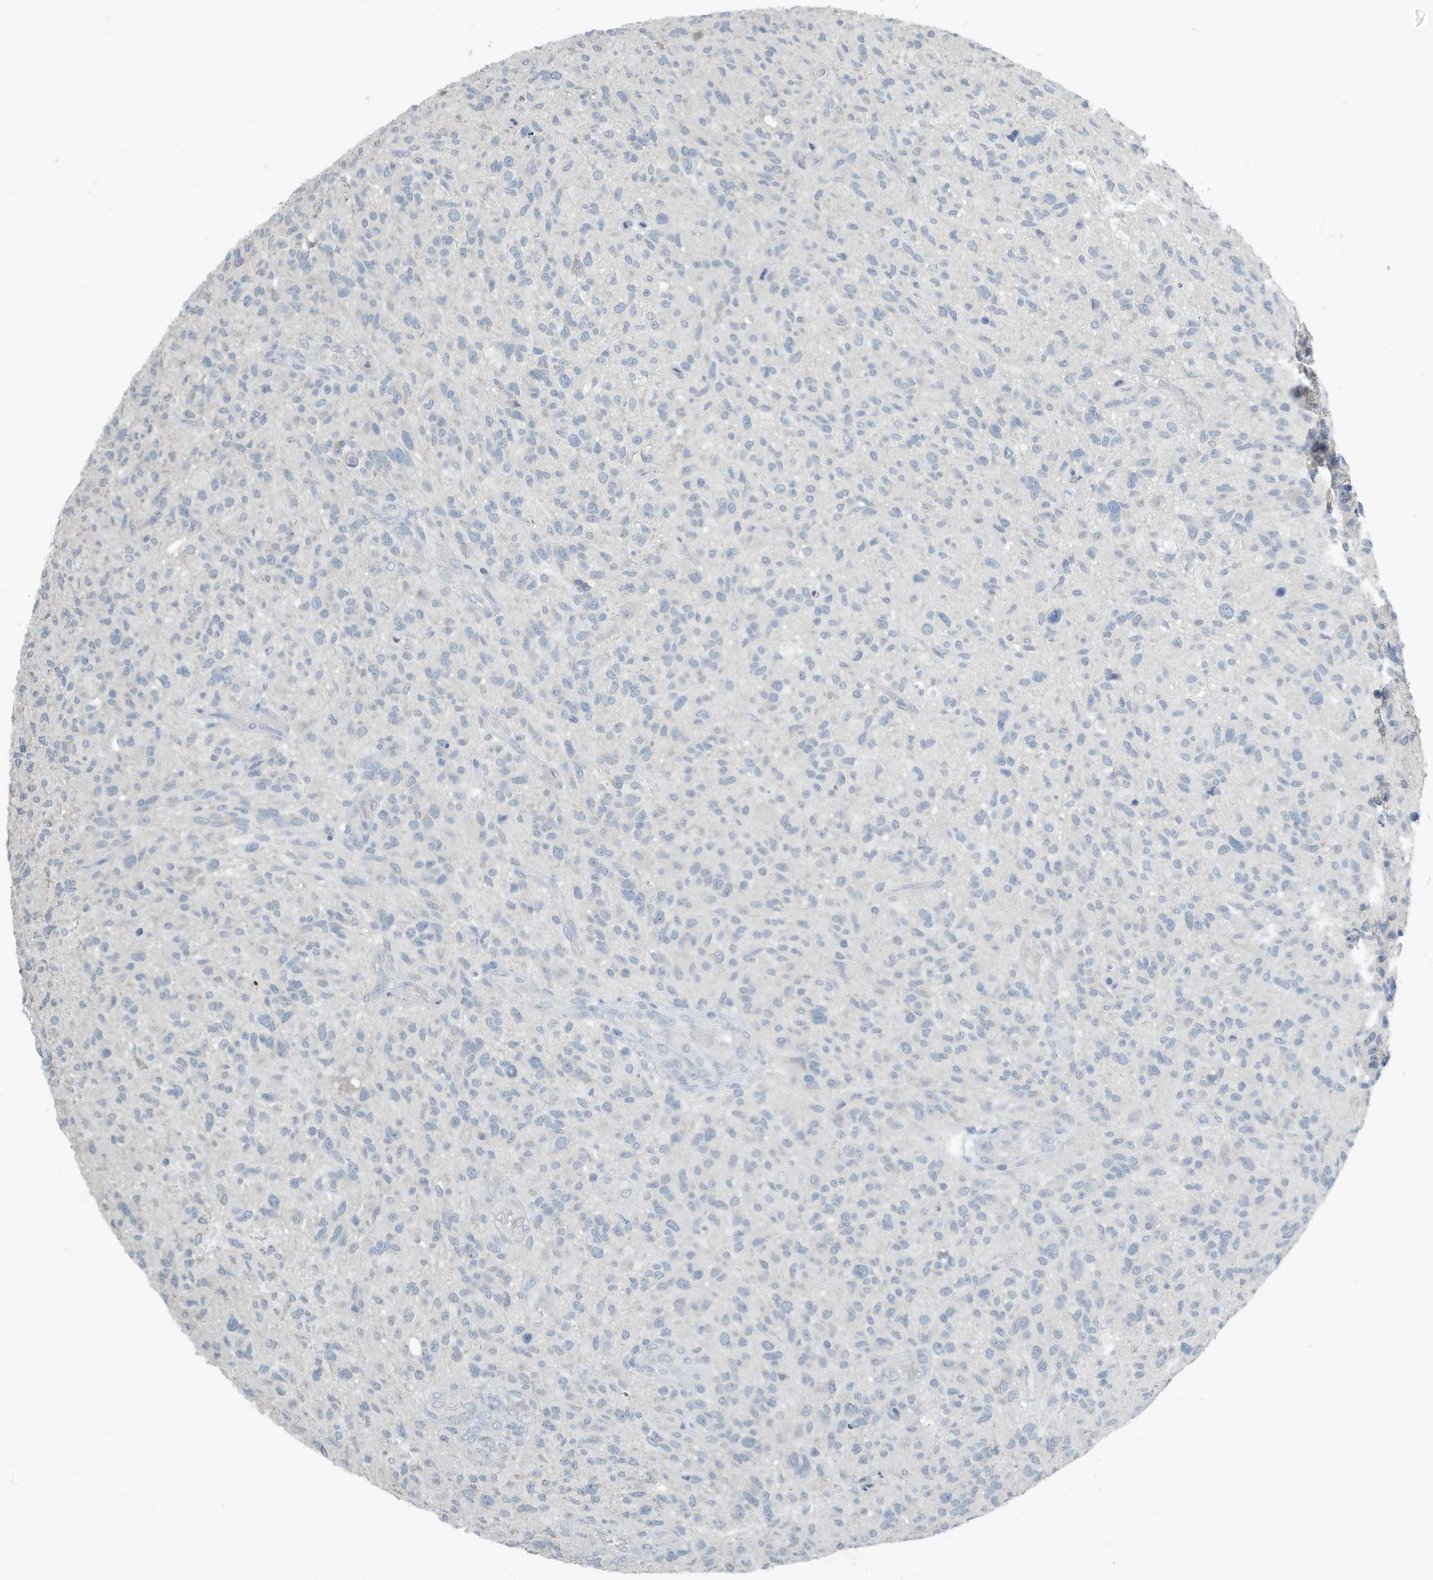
{"staining": {"intensity": "negative", "quantity": "none", "location": "none"}, "tissue": "glioma", "cell_type": "Tumor cells", "image_type": "cancer", "snomed": [{"axis": "morphology", "description": "Glioma, malignant, High grade"}, {"axis": "topography", "description": "Brain"}], "caption": "Glioma was stained to show a protein in brown. There is no significant staining in tumor cells.", "gene": "UGT2B4", "patient": {"sex": "male", "age": 47}}